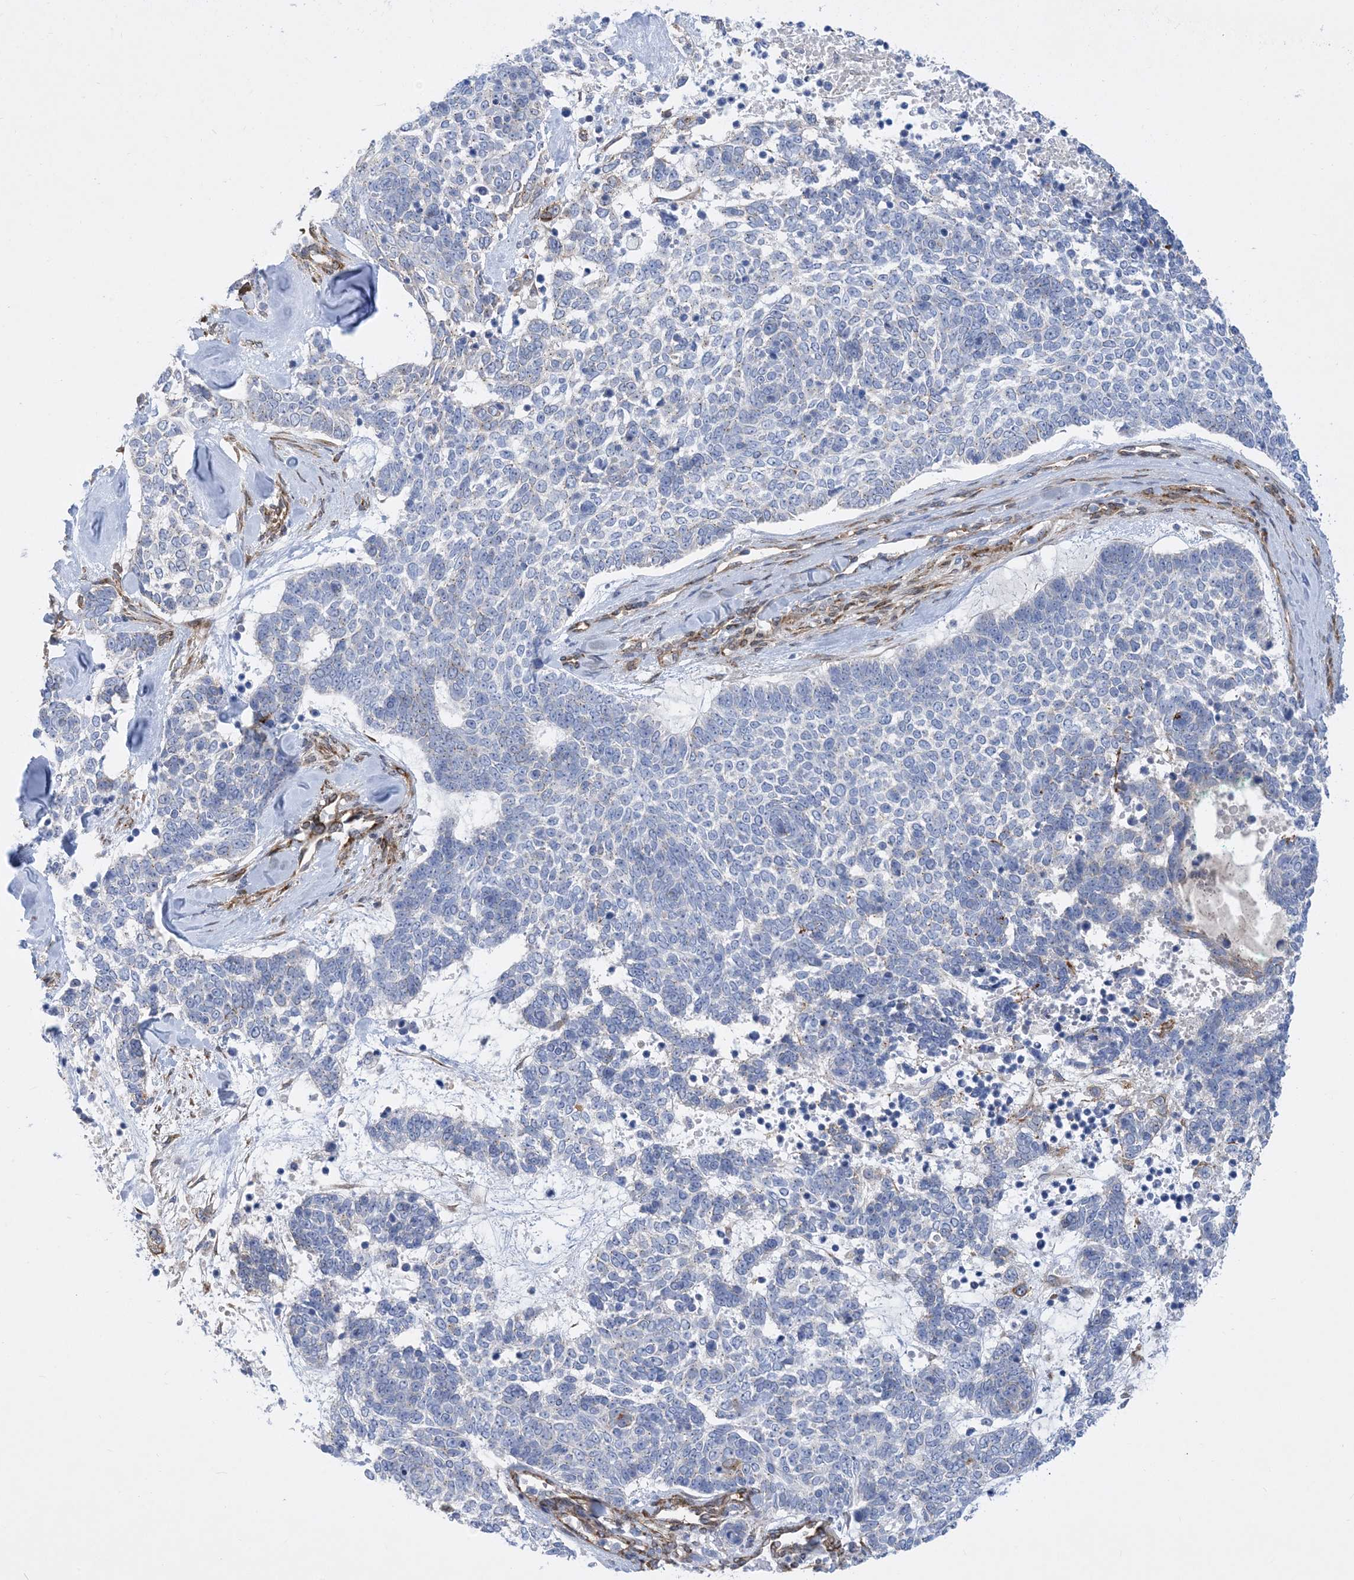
{"staining": {"intensity": "negative", "quantity": "none", "location": "none"}, "tissue": "skin cancer", "cell_type": "Tumor cells", "image_type": "cancer", "snomed": [{"axis": "morphology", "description": "Basal cell carcinoma"}, {"axis": "topography", "description": "Skin"}], "caption": "Tumor cells are negative for brown protein staining in skin basal cell carcinoma.", "gene": "RBMS3", "patient": {"sex": "female", "age": 81}}